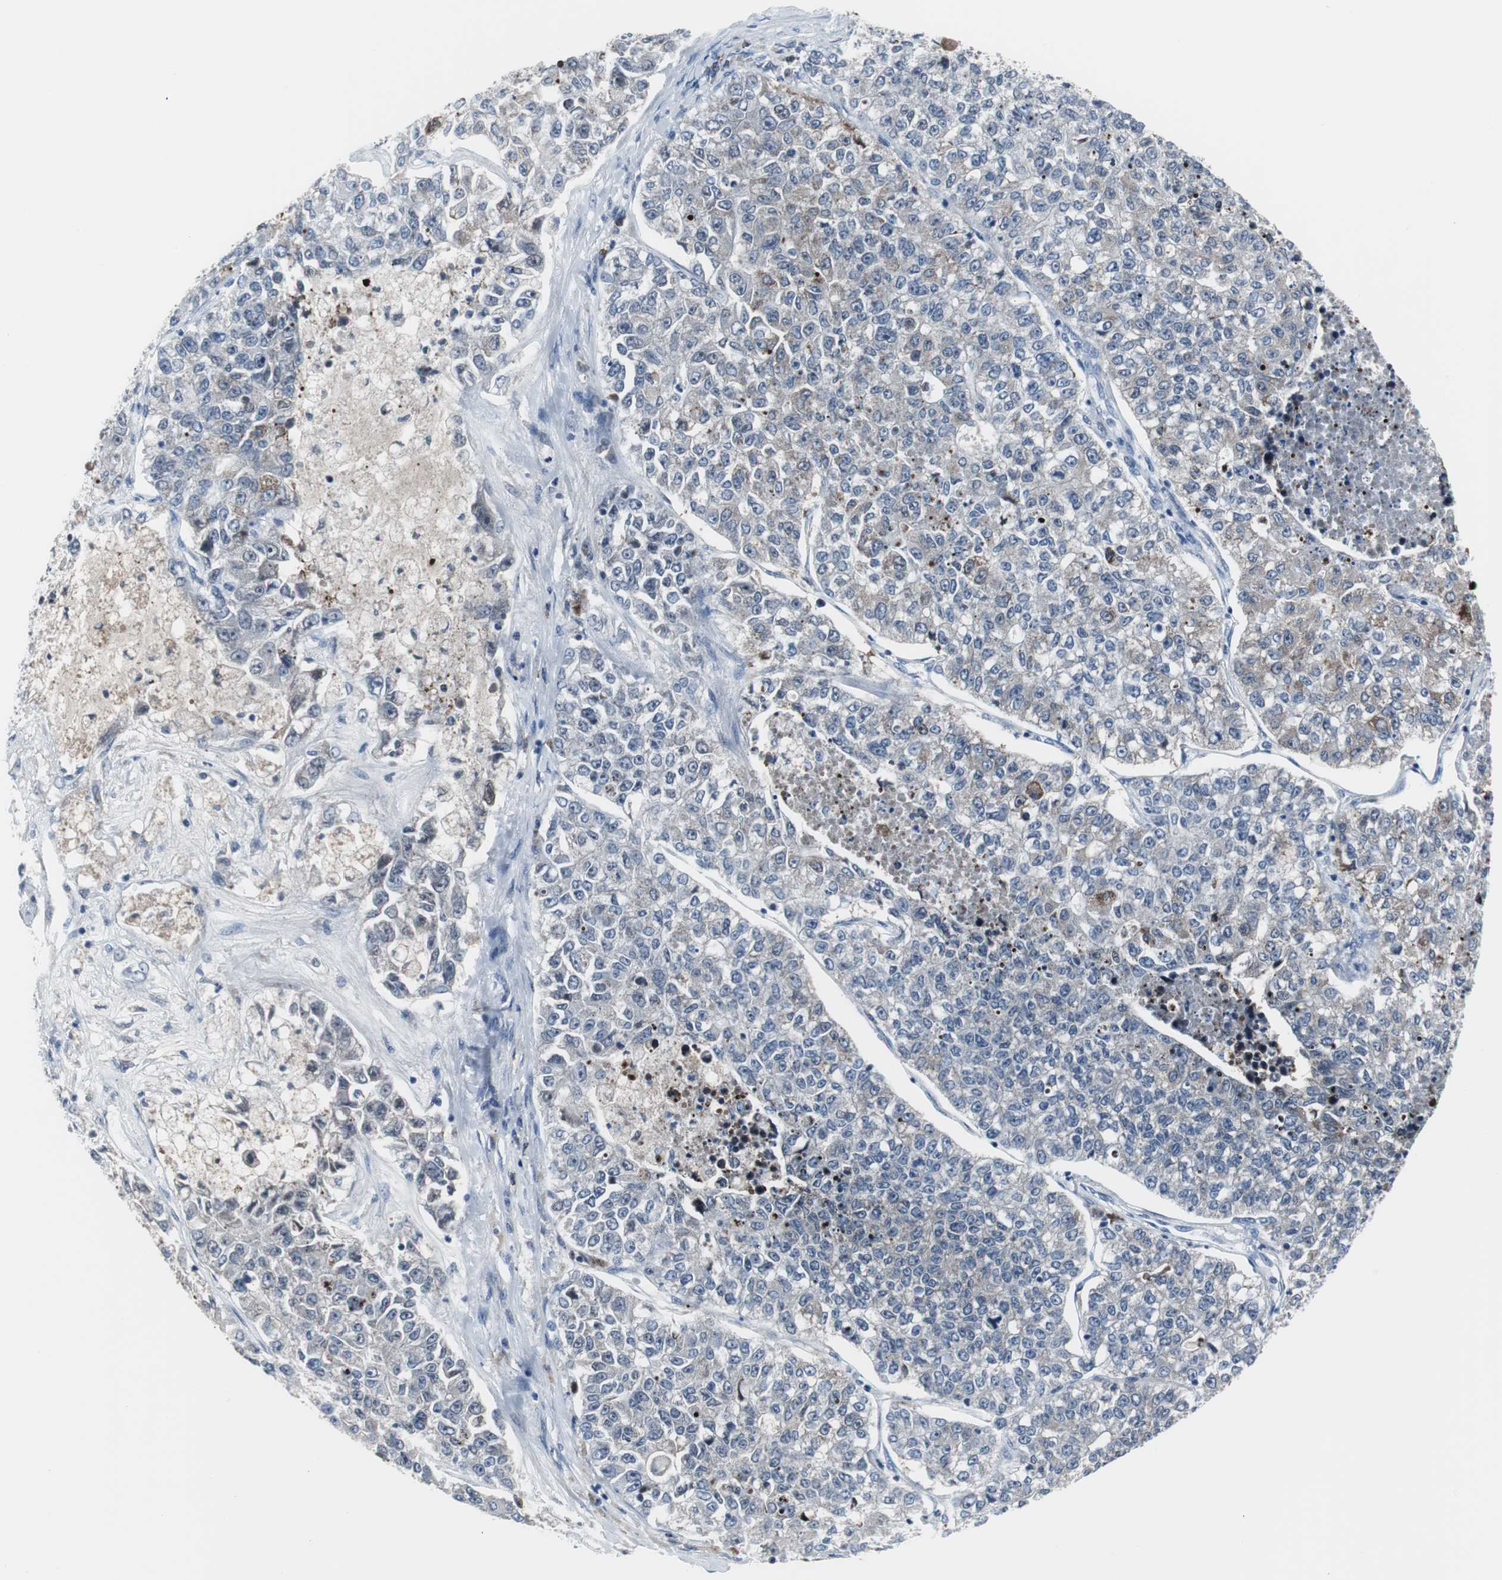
{"staining": {"intensity": "weak", "quantity": "25%-75%", "location": "cytoplasmic/membranous"}, "tissue": "lung cancer", "cell_type": "Tumor cells", "image_type": "cancer", "snomed": [{"axis": "morphology", "description": "Adenocarcinoma, NOS"}, {"axis": "topography", "description": "Lung"}], "caption": "IHC histopathology image of lung cancer (adenocarcinoma) stained for a protein (brown), which reveals low levels of weak cytoplasmic/membranous staining in approximately 25%-75% of tumor cells.", "gene": "DOK1", "patient": {"sex": "male", "age": 49}}